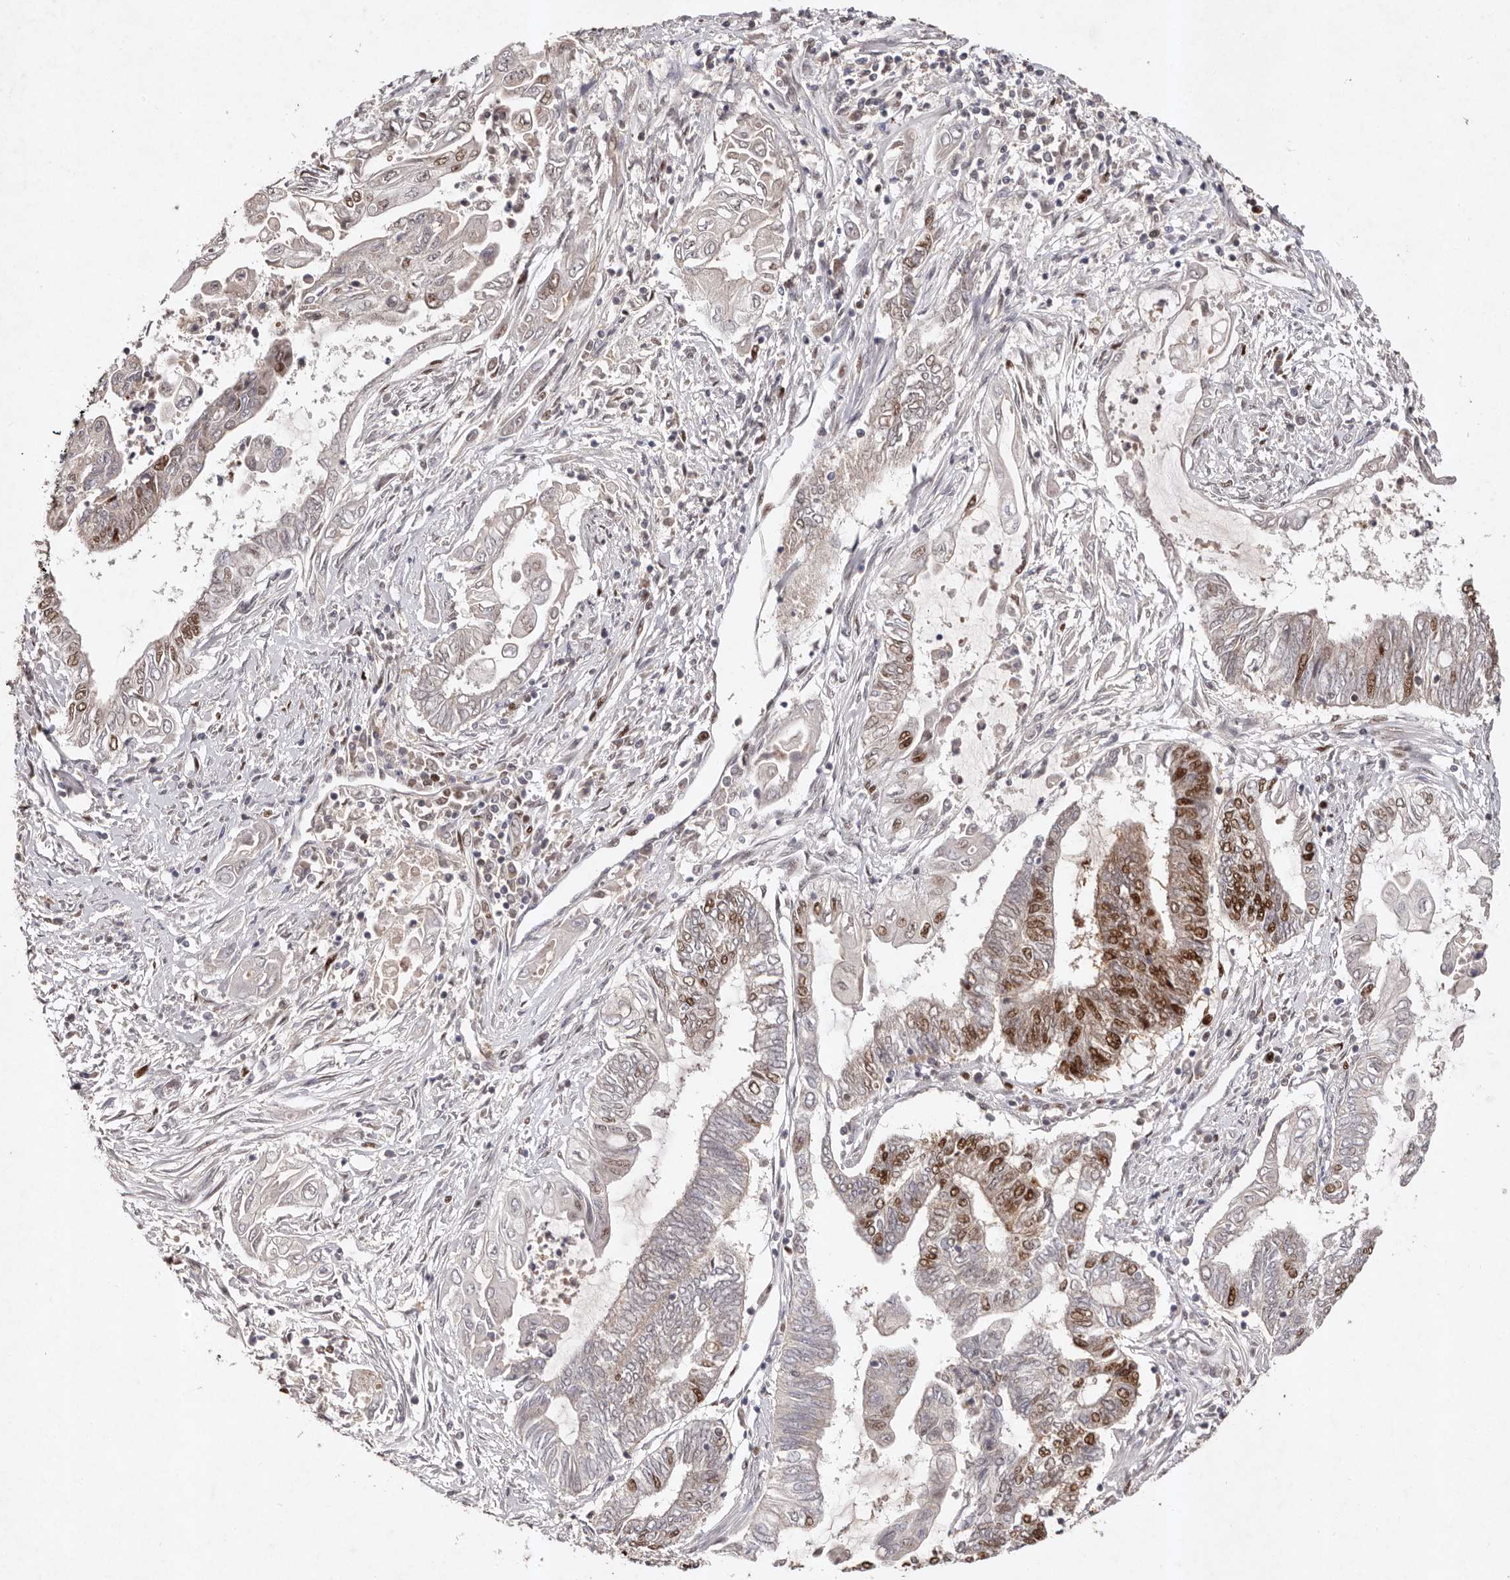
{"staining": {"intensity": "strong", "quantity": "25%-75%", "location": "nuclear"}, "tissue": "endometrial cancer", "cell_type": "Tumor cells", "image_type": "cancer", "snomed": [{"axis": "morphology", "description": "Adenocarcinoma, NOS"}, {"axis": "topography", "description": "Uterus"}, {"axis": "topography", "description": "Endometrium"}], "caption": "Immunohistochemical staining of human endometrial cancer exhibits strong nuclear protein staining in about 25%-75% of tumor cells.", "gene": "KLF7", "patient": {"sex": "female", "age": 70}}